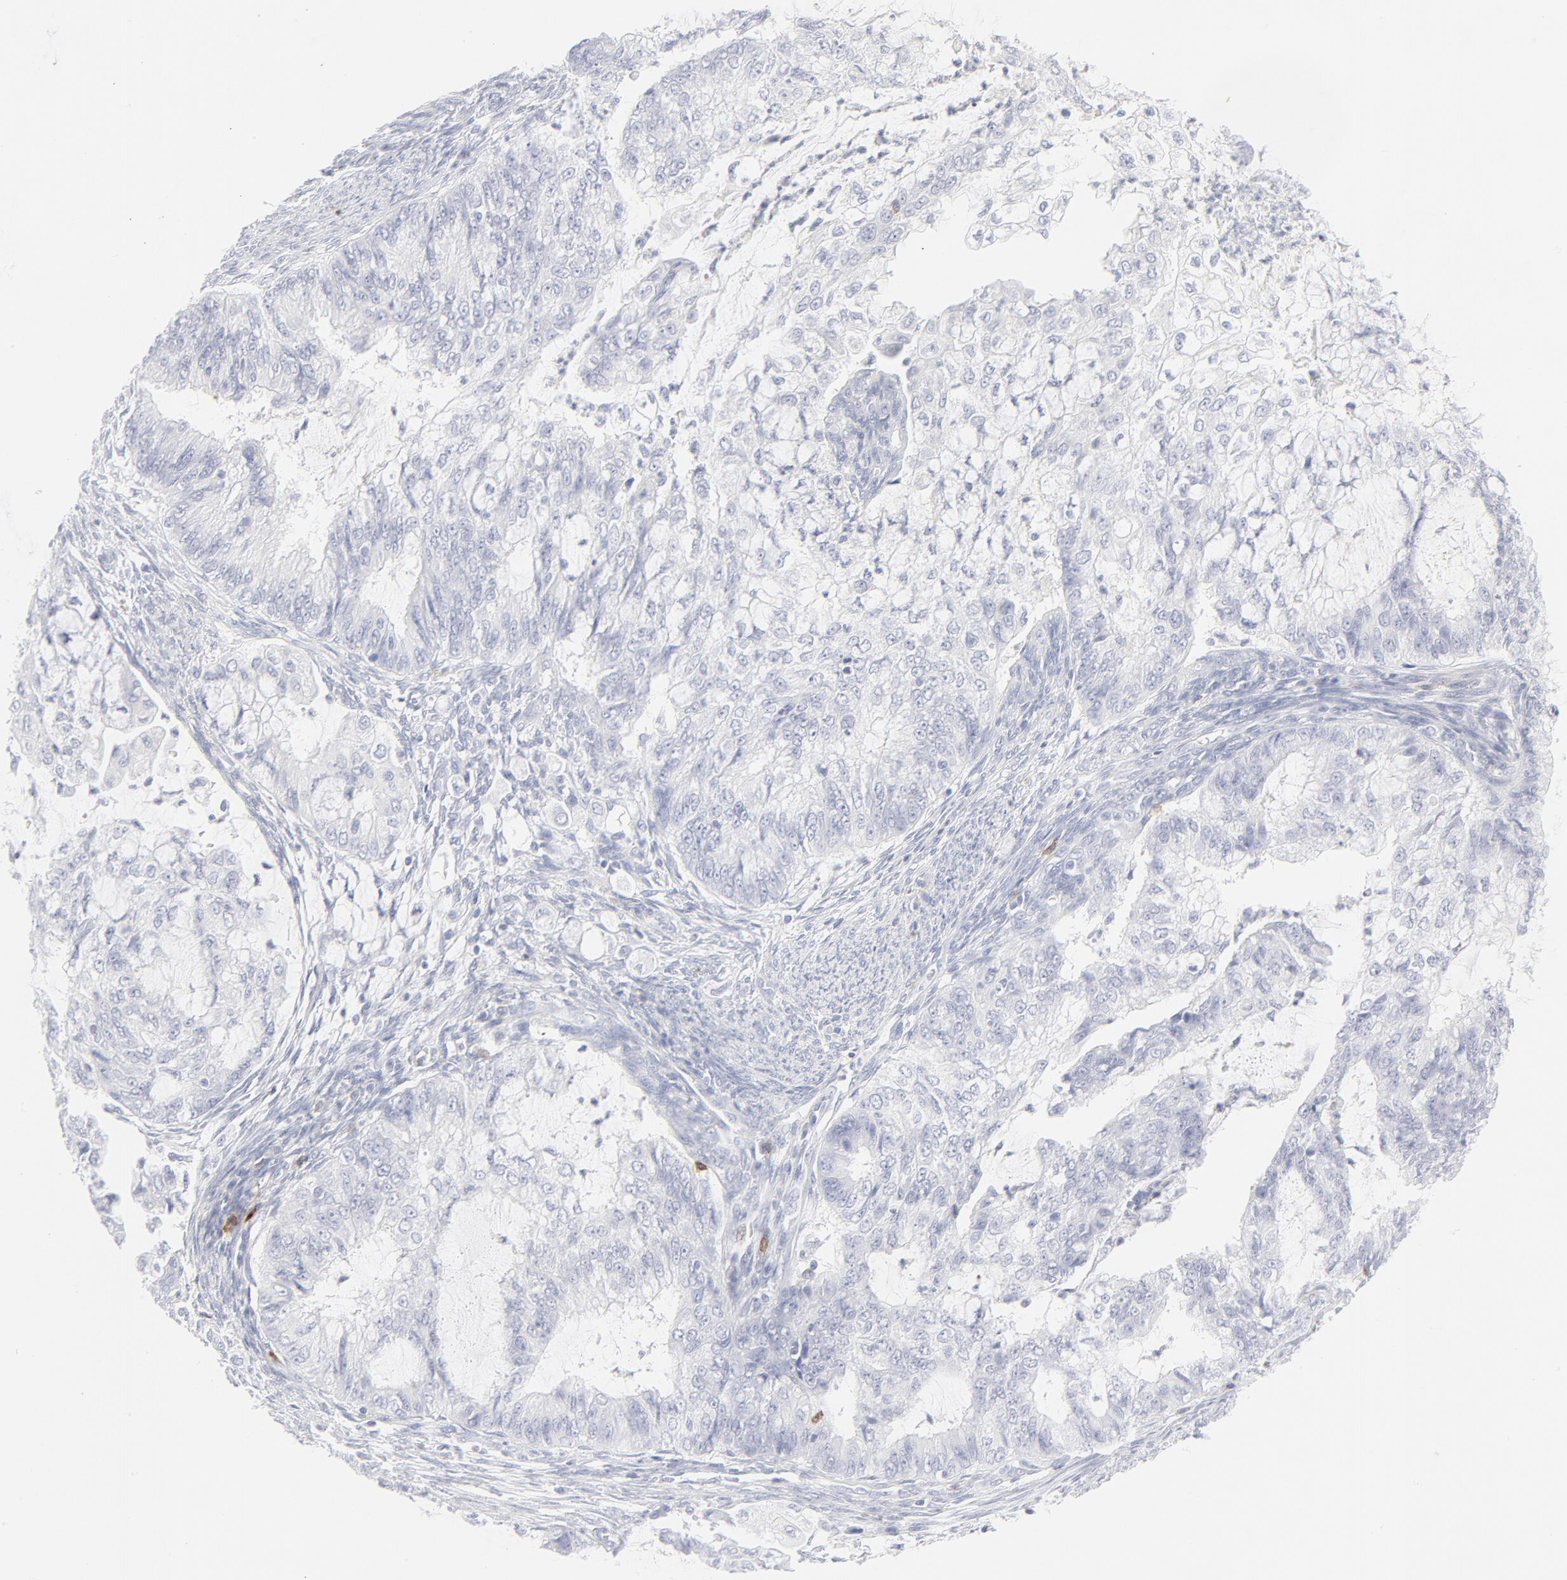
{"staining": {"intensity": "negative", "quantity": "none", "location": "none"}, "tissue": "endometrial cancer", "cell_type": "Tumor cells", "image_type": "cancer", "snomed": [{"axis": "morphology", "description": "Adenocarcinoma, NOS"}, {"axis": "topography", "description": "Endometrium"}], "caption": "Immunohistochemistry (IHC) micrograph of neoplastic tissue: human endometrial cancer (adenocarcinoma) stained with DAB (3,3'-diaminobenzidine) exhibits no significant protein positivity in tumor cells.", "gene": "CCR7", "patient": {"sex": "female", "age": 75}}